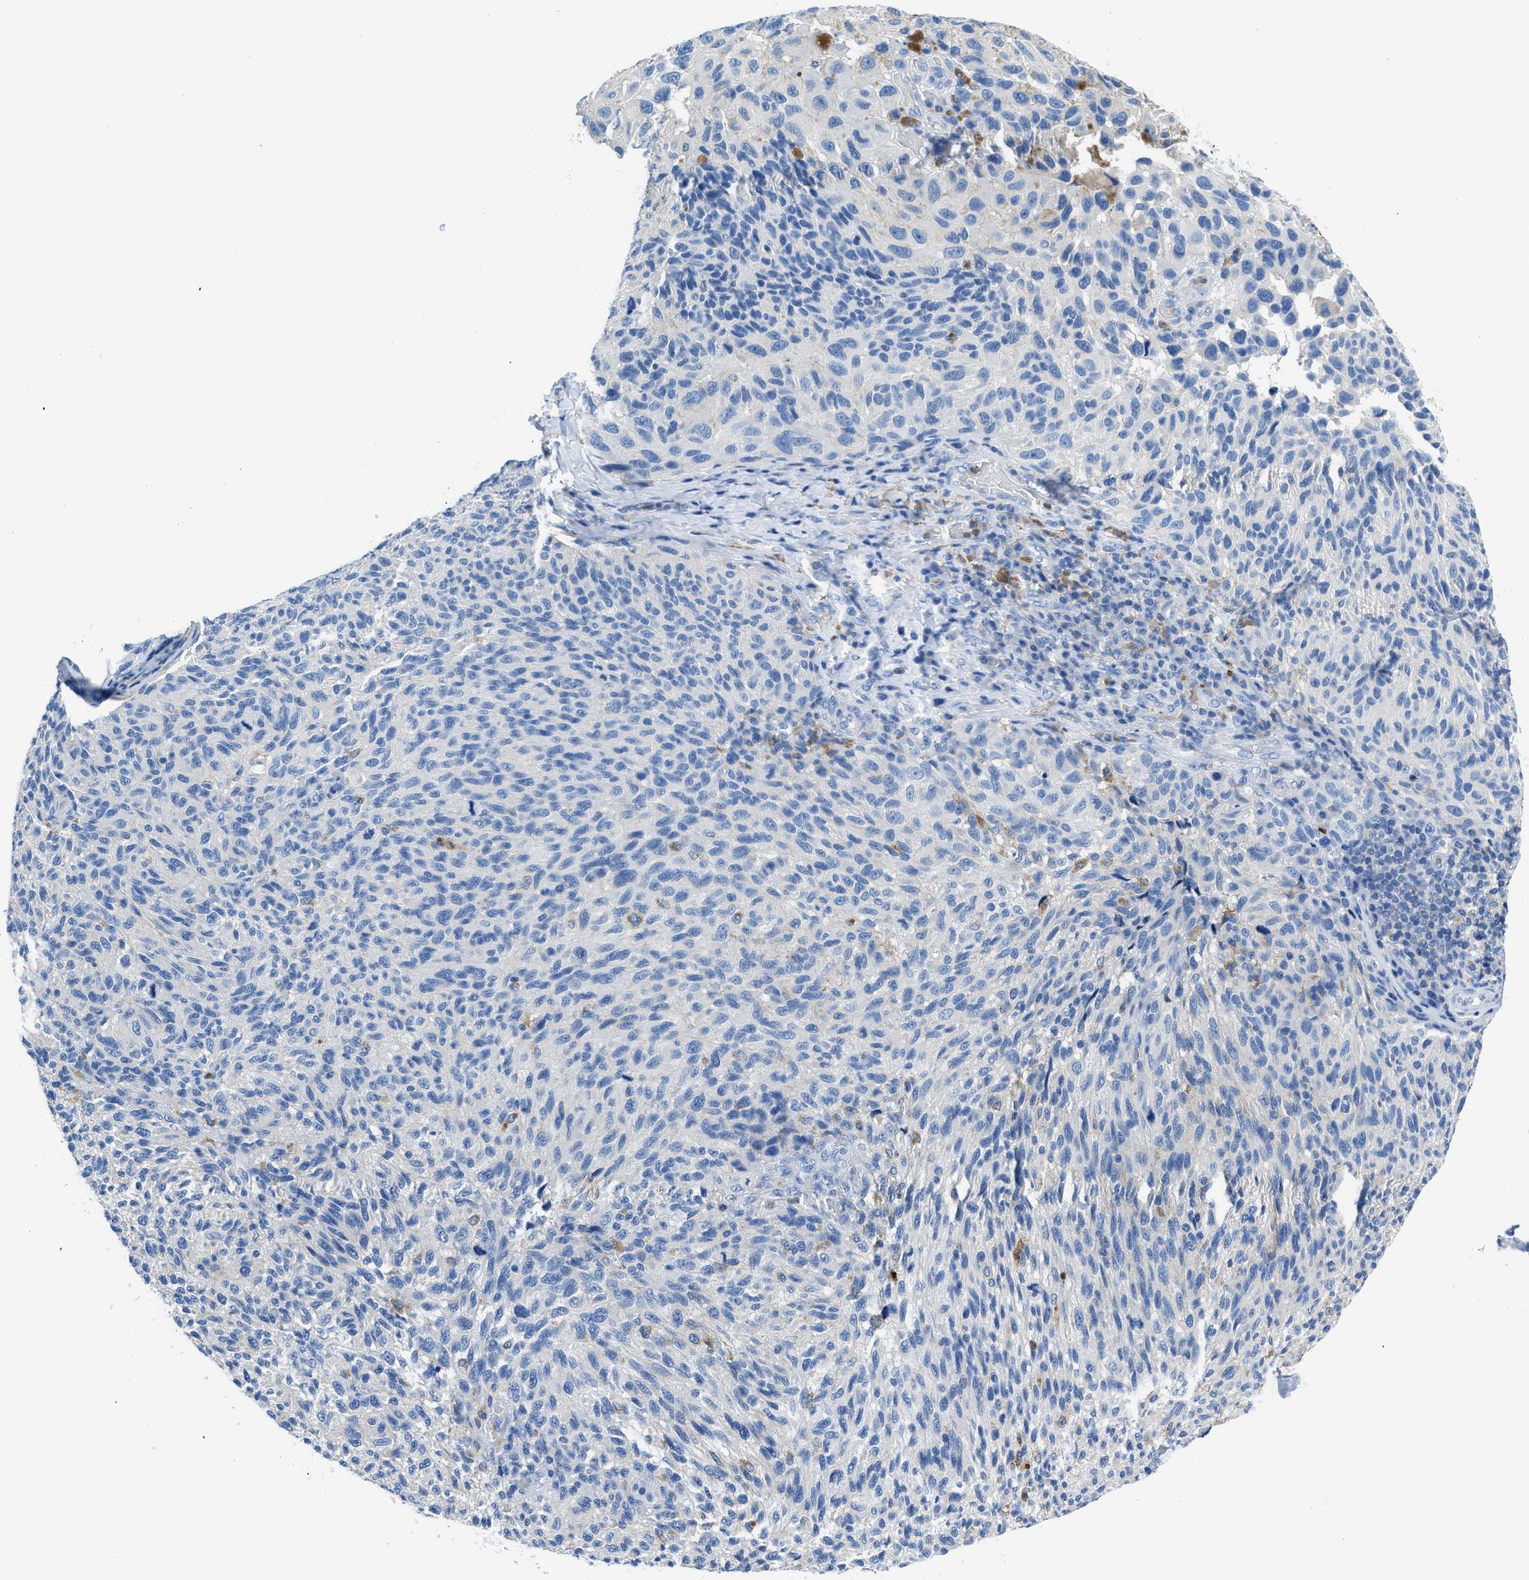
{"staining": {"intensity": "negative", "quantity": "none", "location": "none"}, "tissue": "melanoma", "cell_type": "Tumor cells", "image_type": "cancer", "snomed": [{"axis": "morphology", "description": "Malignant melanoma, NOS"}, {"axis": "topography", "description": "Skin"}], "caption": "This histopathology image is of melanoma stained with IHC to label a protein in brown with the nuclei are counter-stained blue. There is no expression in tumor cells. (DAB (3,3'-diaminobenzidine) IHC visualized using brightfield microscopy, high magnification).", "gene": "NEB", "patient": {"sex": "female", "age": 73}}